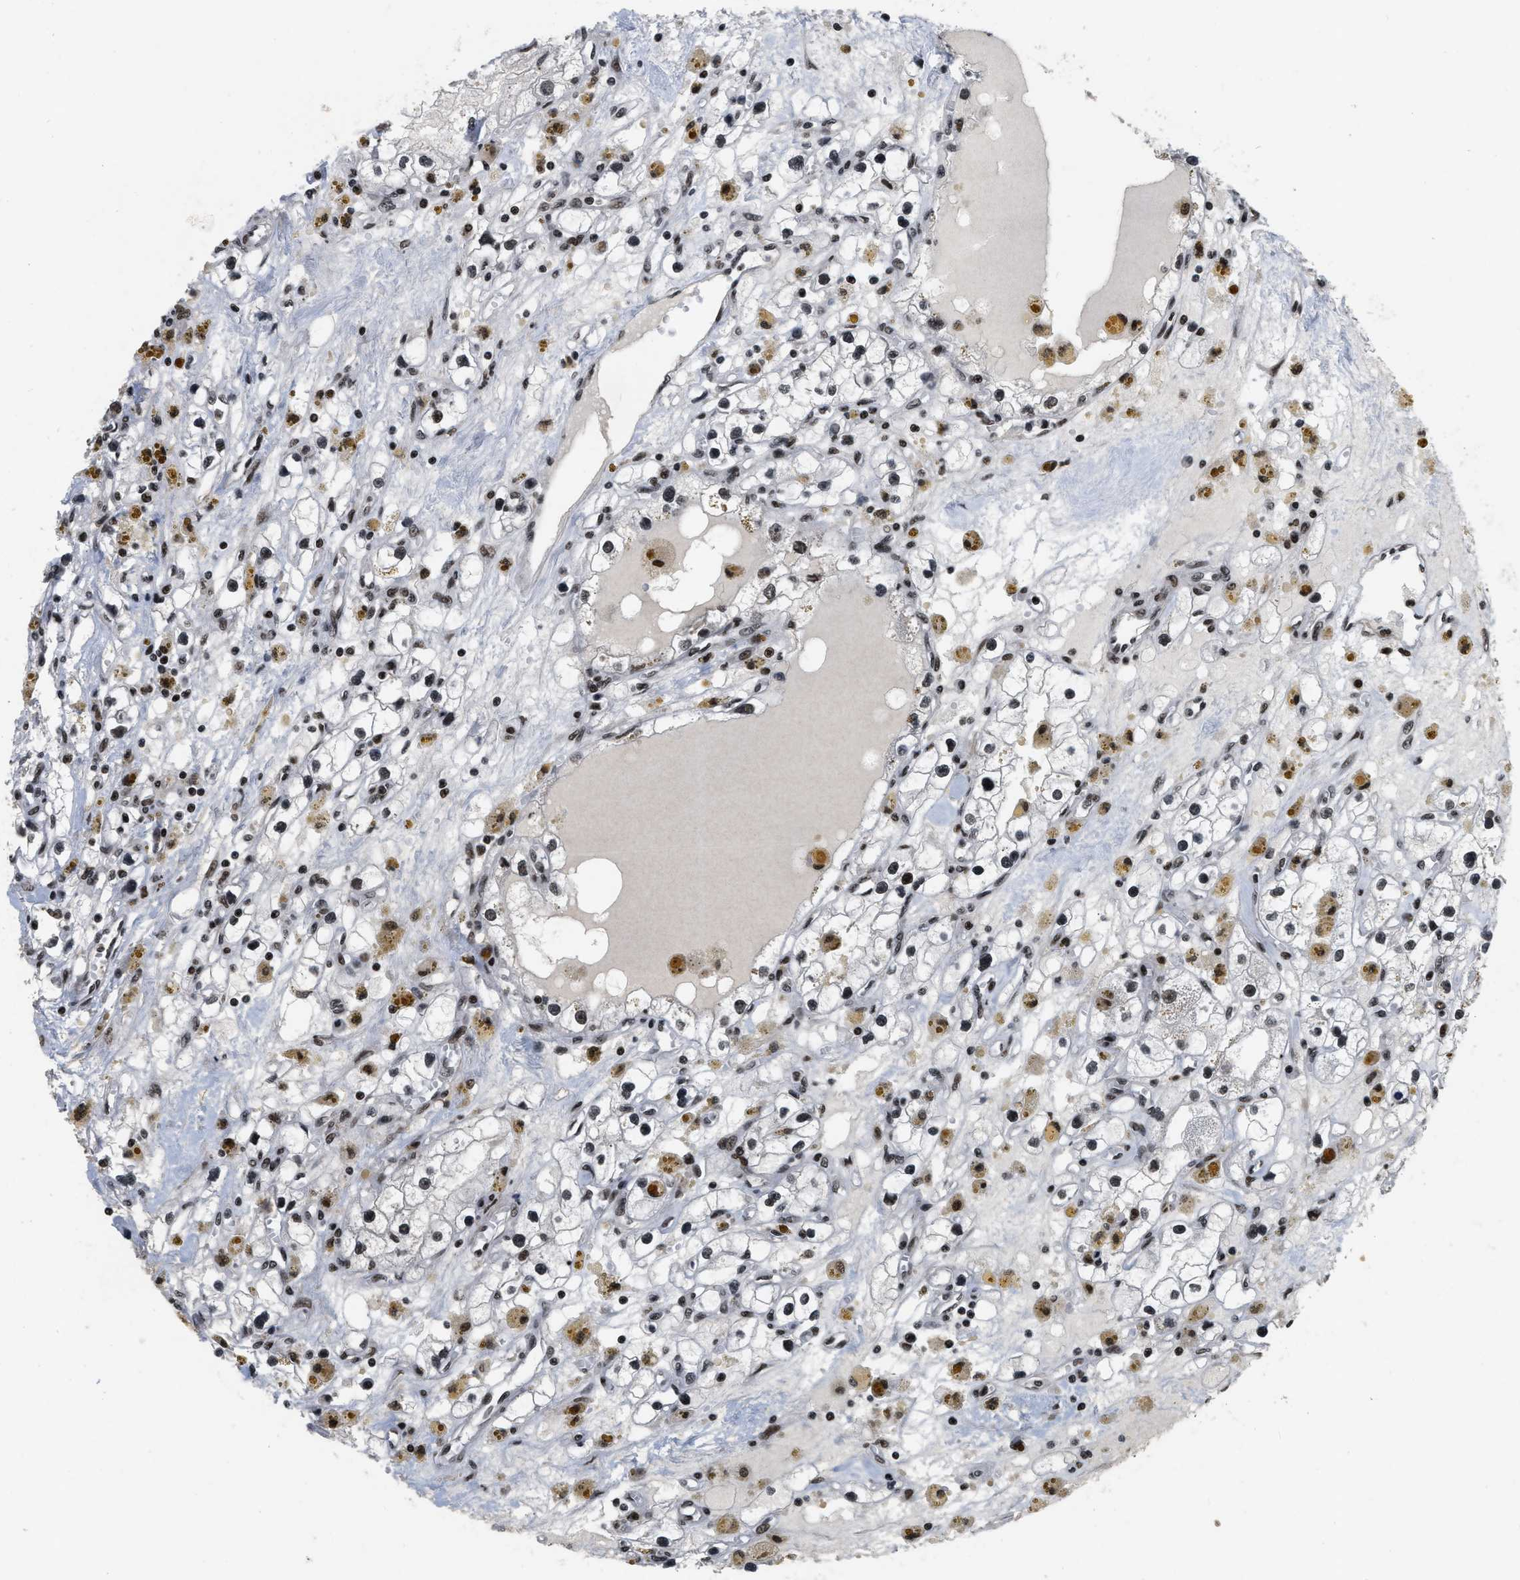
{"staining": {"intensity": "strong", "quantity": ">75%", "location": "nuclear"}, "tissue": "renal cancer", "cell_type": "Tumor cells", "image_type": "cancer", "snomed": [{"axis": "morphology", "description": "Adenocarcinoma, NOS"}, {"axis": "topography", "description": "Kidney"}], "caption": "Tumor cells show high levels of strong nuclear staining in approximately >75% of cells in human renal cancer (adenocarcinoma).", "gene": "SMARCB1", "patient": {"sex": "male", "age": 56}}